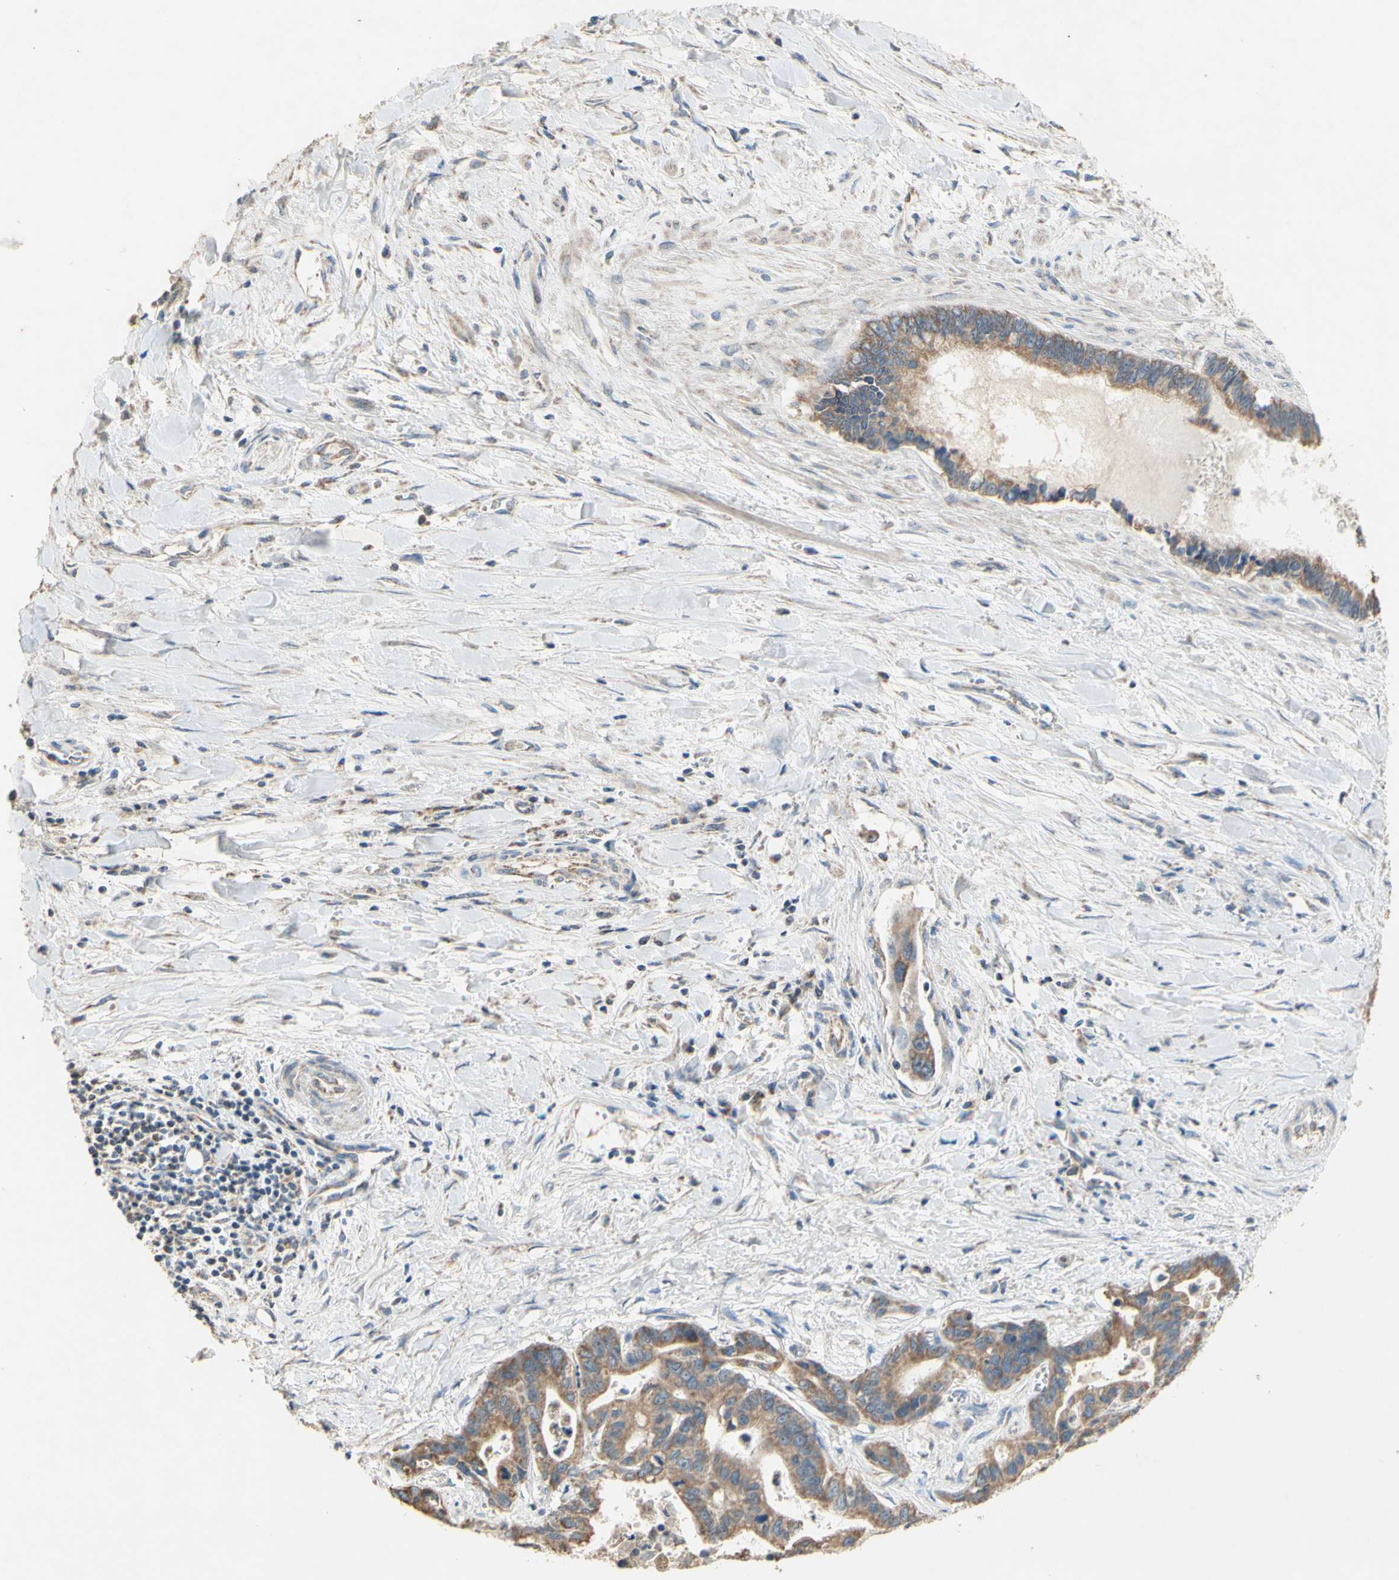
{"staining": {"intensity": "moderate", "quantity": ">75%", "location": "cytoplasmic/membranous"}, "tissue": "liver cancer", "cell_type": "Tumor cells", "image_type": "cancer", "snomed": [{"axis": "morphology", "description": "Cholangiocarcinoma"}, {"axis": "topography", "description": "Liver"}], "caption": "Protein expression analysis of human liver cancer (cholangiocarcinoma) reveals moderate cytoplasmic/membranous expression in approximately >75% of tumor cells.", "gene": "PTGIS", "patient": {"sex": "female", "age": 65}}